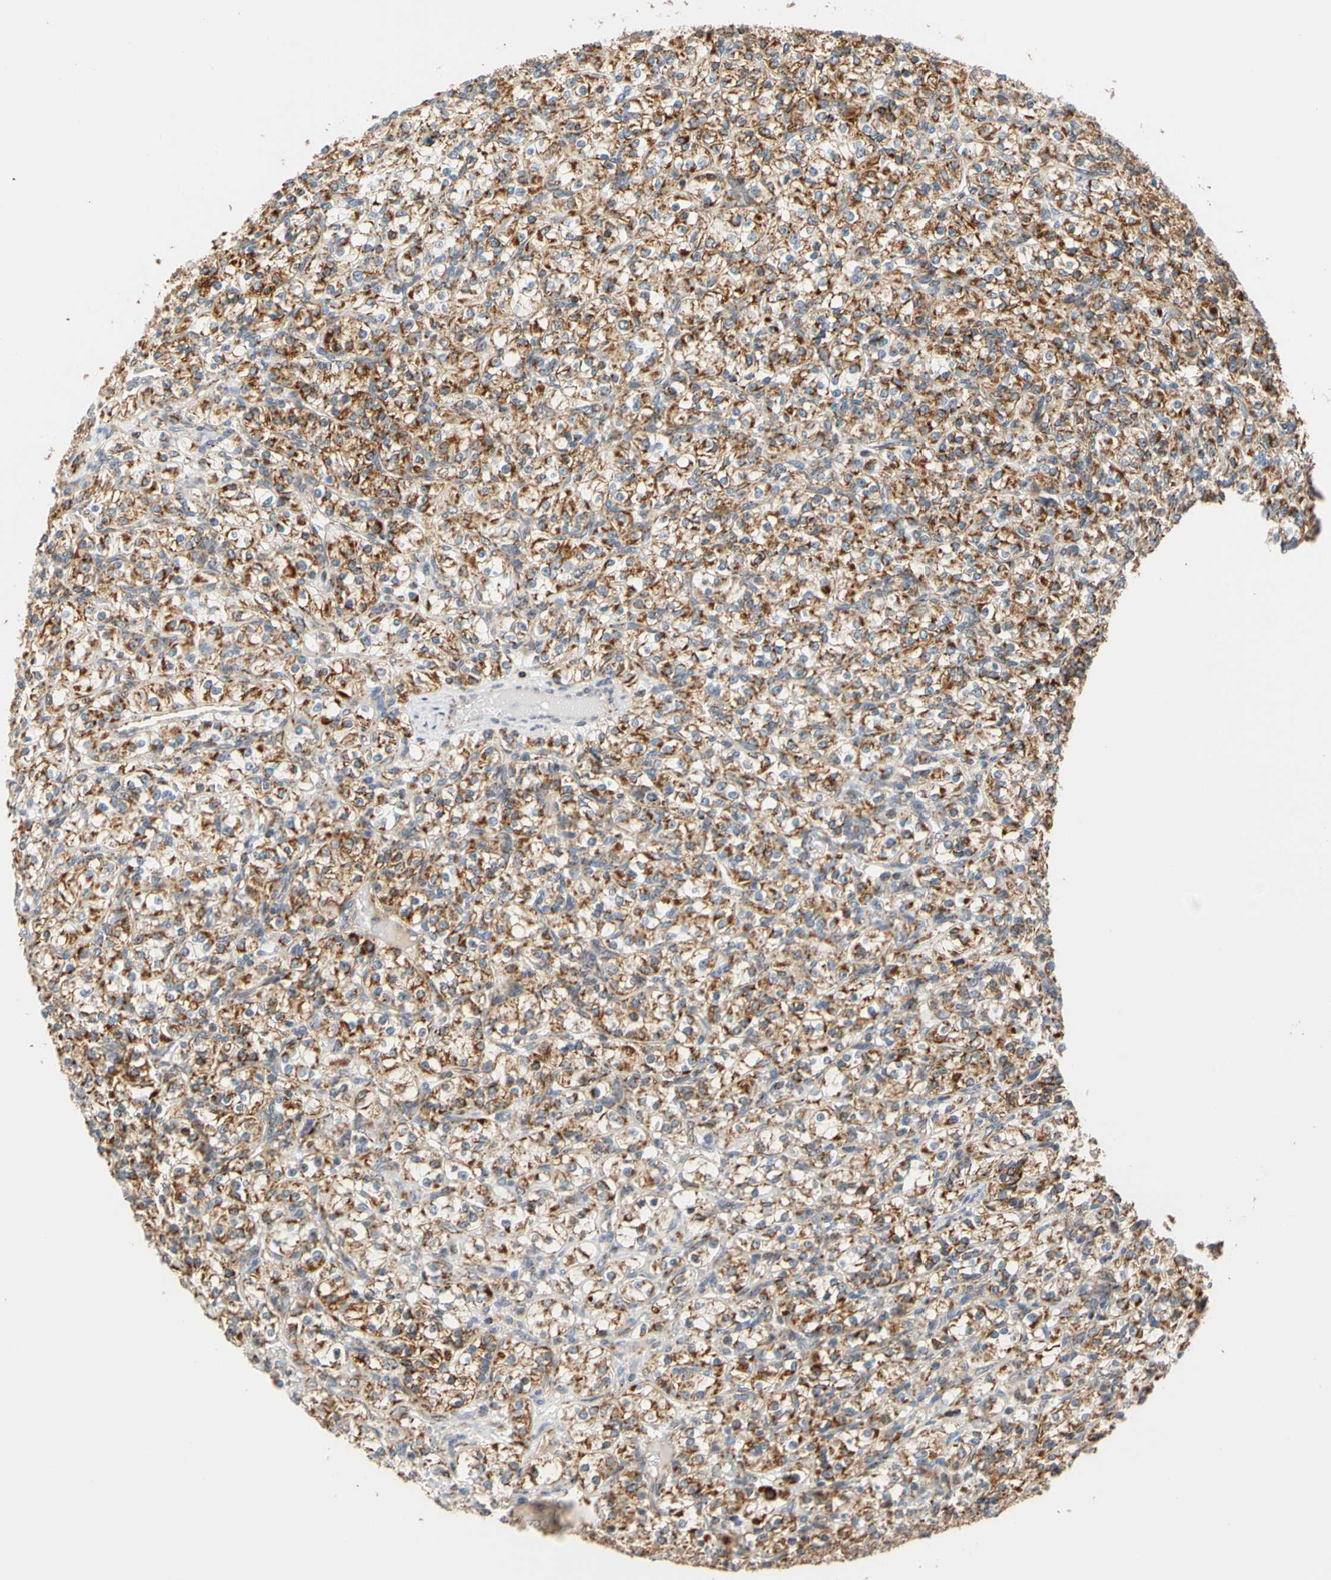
{"staining": {"intensity": "moderate", "quantity": ">75%", "location": "cytoplasmic/membranous"}, "tissue": "renal cancer", "cell_type": "Tumor cells", "image_type": "cancer", "snomed": [{"axis": "morphology", "description": "Adenocarcinoma, NOS"}, {"axis": "topography", "description": "Kidney"}], "caption": "Protein staining exhibits moderate cytoplasmic/membranous staining in approximately >75% of tumor cells in adenocarcinoma (renal). (DAB IHC with brightfield microscopy, high magnification).", "gene": "SFXN3", "patient": {"sex": "male", "age": 77}}